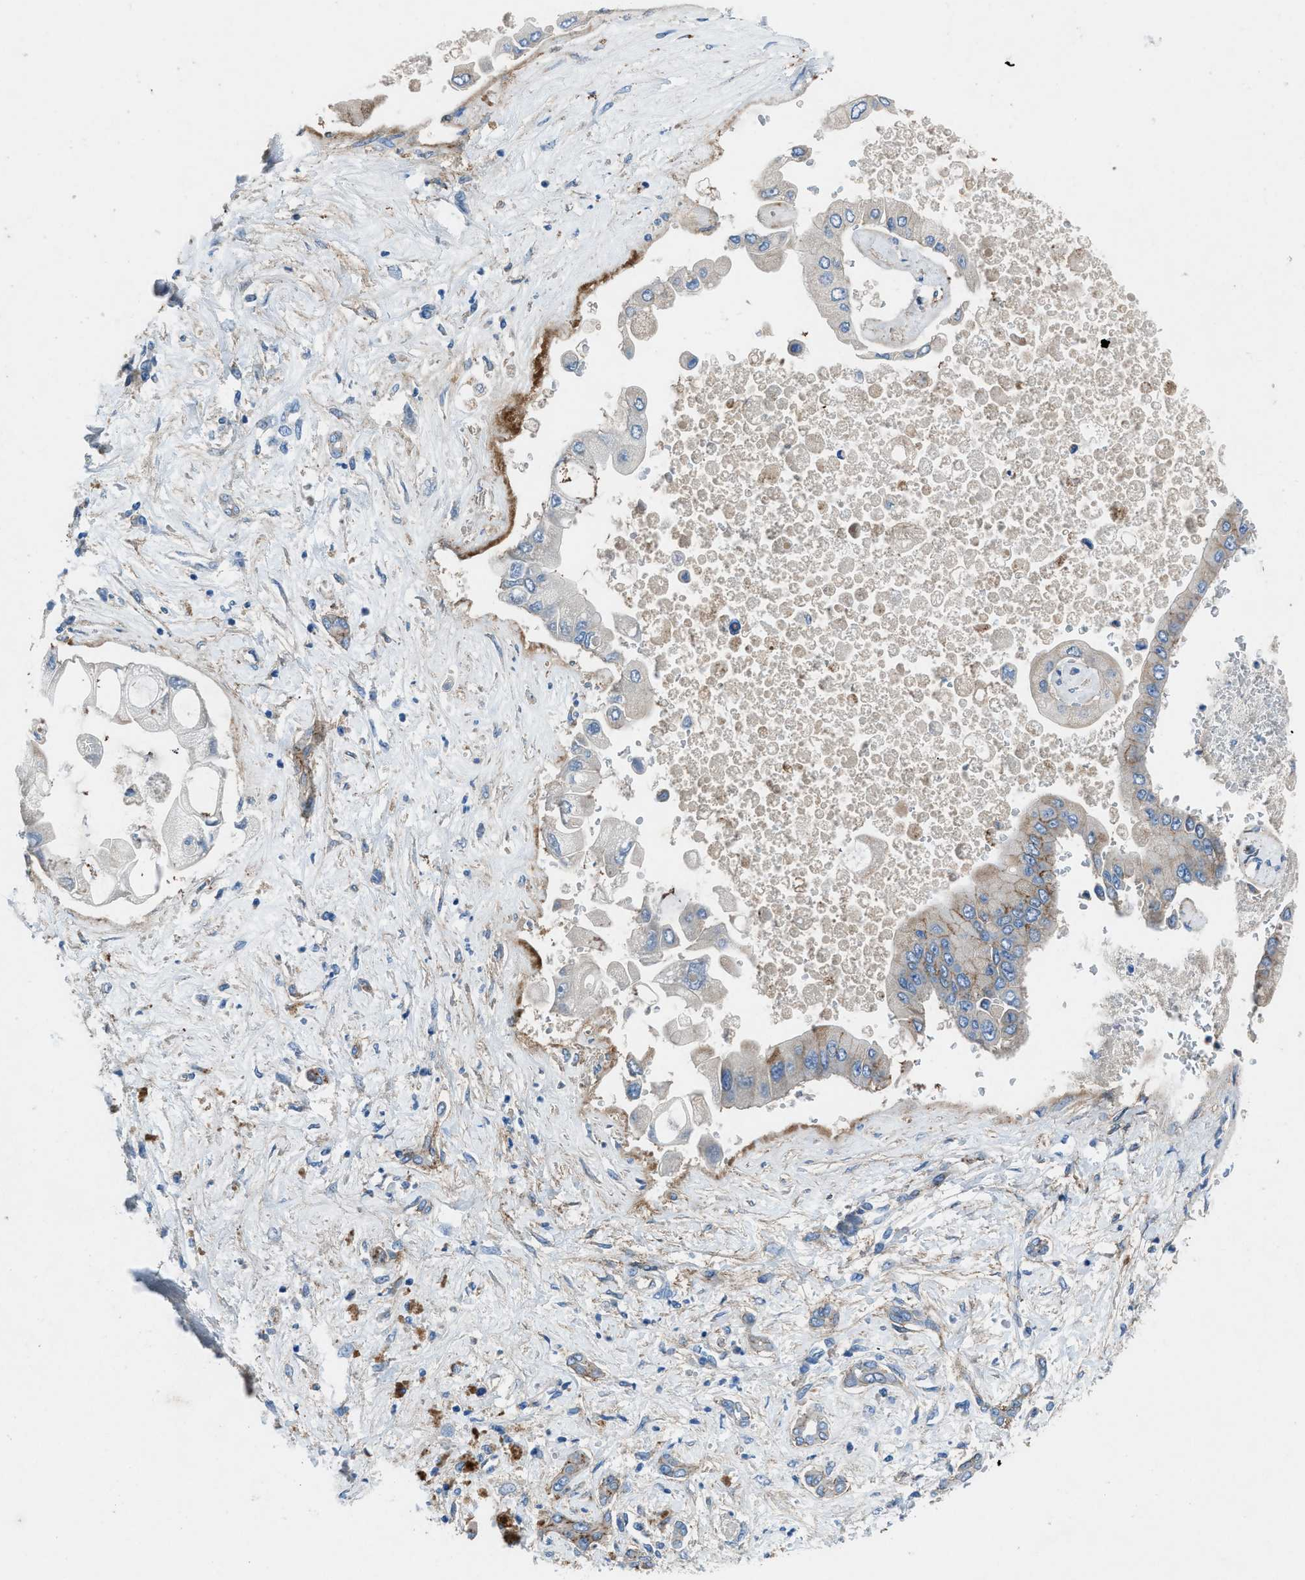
{"staining": {"intensity": "weak", "quantity": "<25%", "location": "cytoplasmic/membranous"}, "tissue": "liver cancer", "cell_type": "Tumor cells", "image_type": "cancer", "snomed": [{"axis": "morphology", "description": "Cholangiocarcinoma"}, {"axis": "topography", "description": "Liver"}], "caption": "The micrograph exhibits no staining of tumor cells in liver cancer. (DAB (3,3'-diaminobenzidine) immunohistochemistry visualized using brightfield microscopy, high magnification).", "gene": "PTGFRN", "patient": {"sex": "male", "age": 50}}